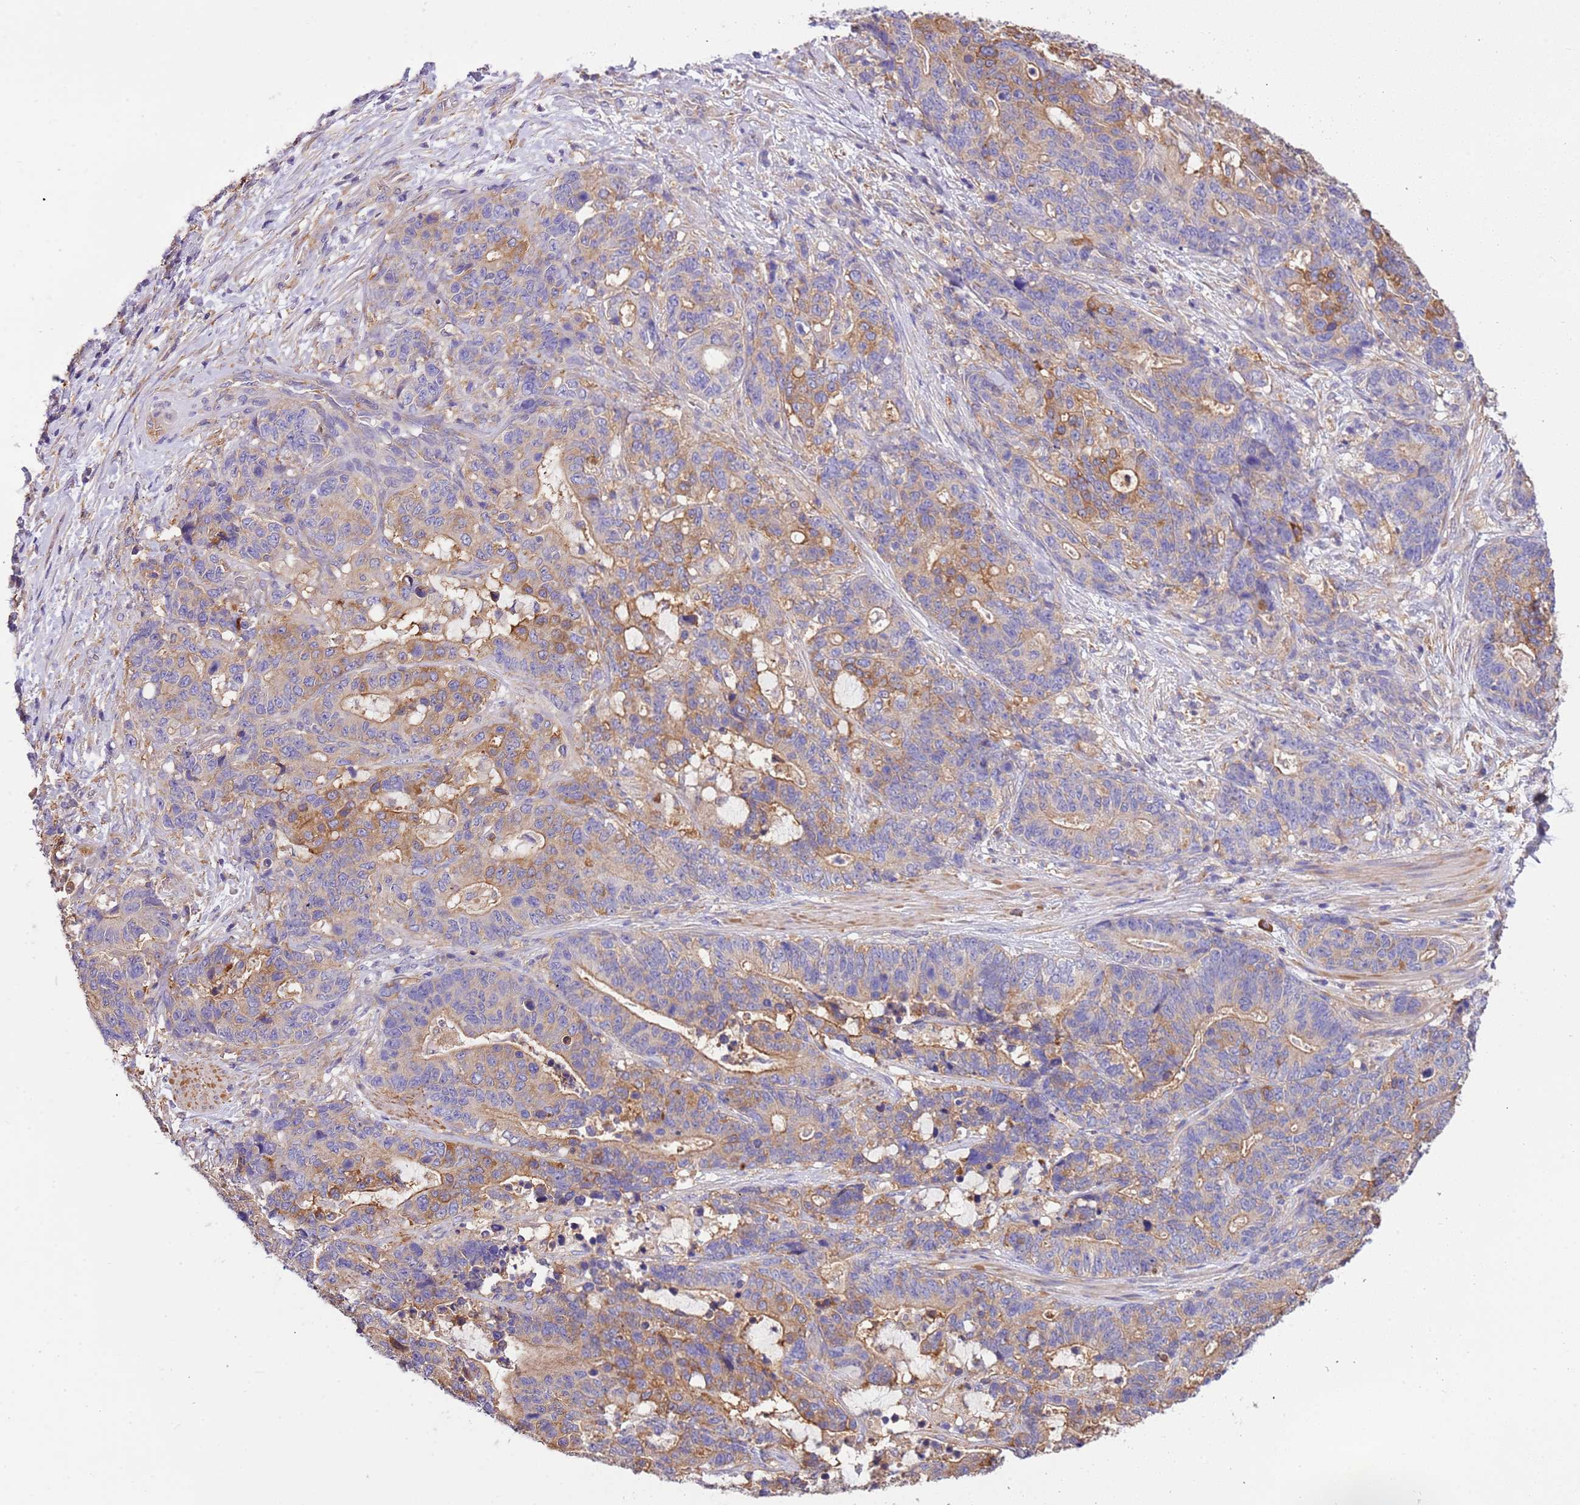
{"staining": {"intensity": "moderate", "quantity": "25%-75%", "location": "cytoplasmic/membranous"}, "tissue": "stomach cancer", "cell_type": "Tumor cells", "image_type": "cancer", "snomed": [{"axis": "morphology", "description": "Normal tissue, NOS"}, {"axis": "morphology", "description": "Adenocarcinoma, NOS"}, {"axis": "topography", "description": "Stomach"}], "caption": "DAB (3,3'-diaminobenzidine) immunohistochemical staining of stomach cancer (adenocarcinoma) exhibits moderate cytoplasmic/membranous protein expression in about 25%-75% of tumor cells. Nuclei are stained in blue.", "gene": "NAALADL1", "patient": {"sex": "female", "age": 64}}